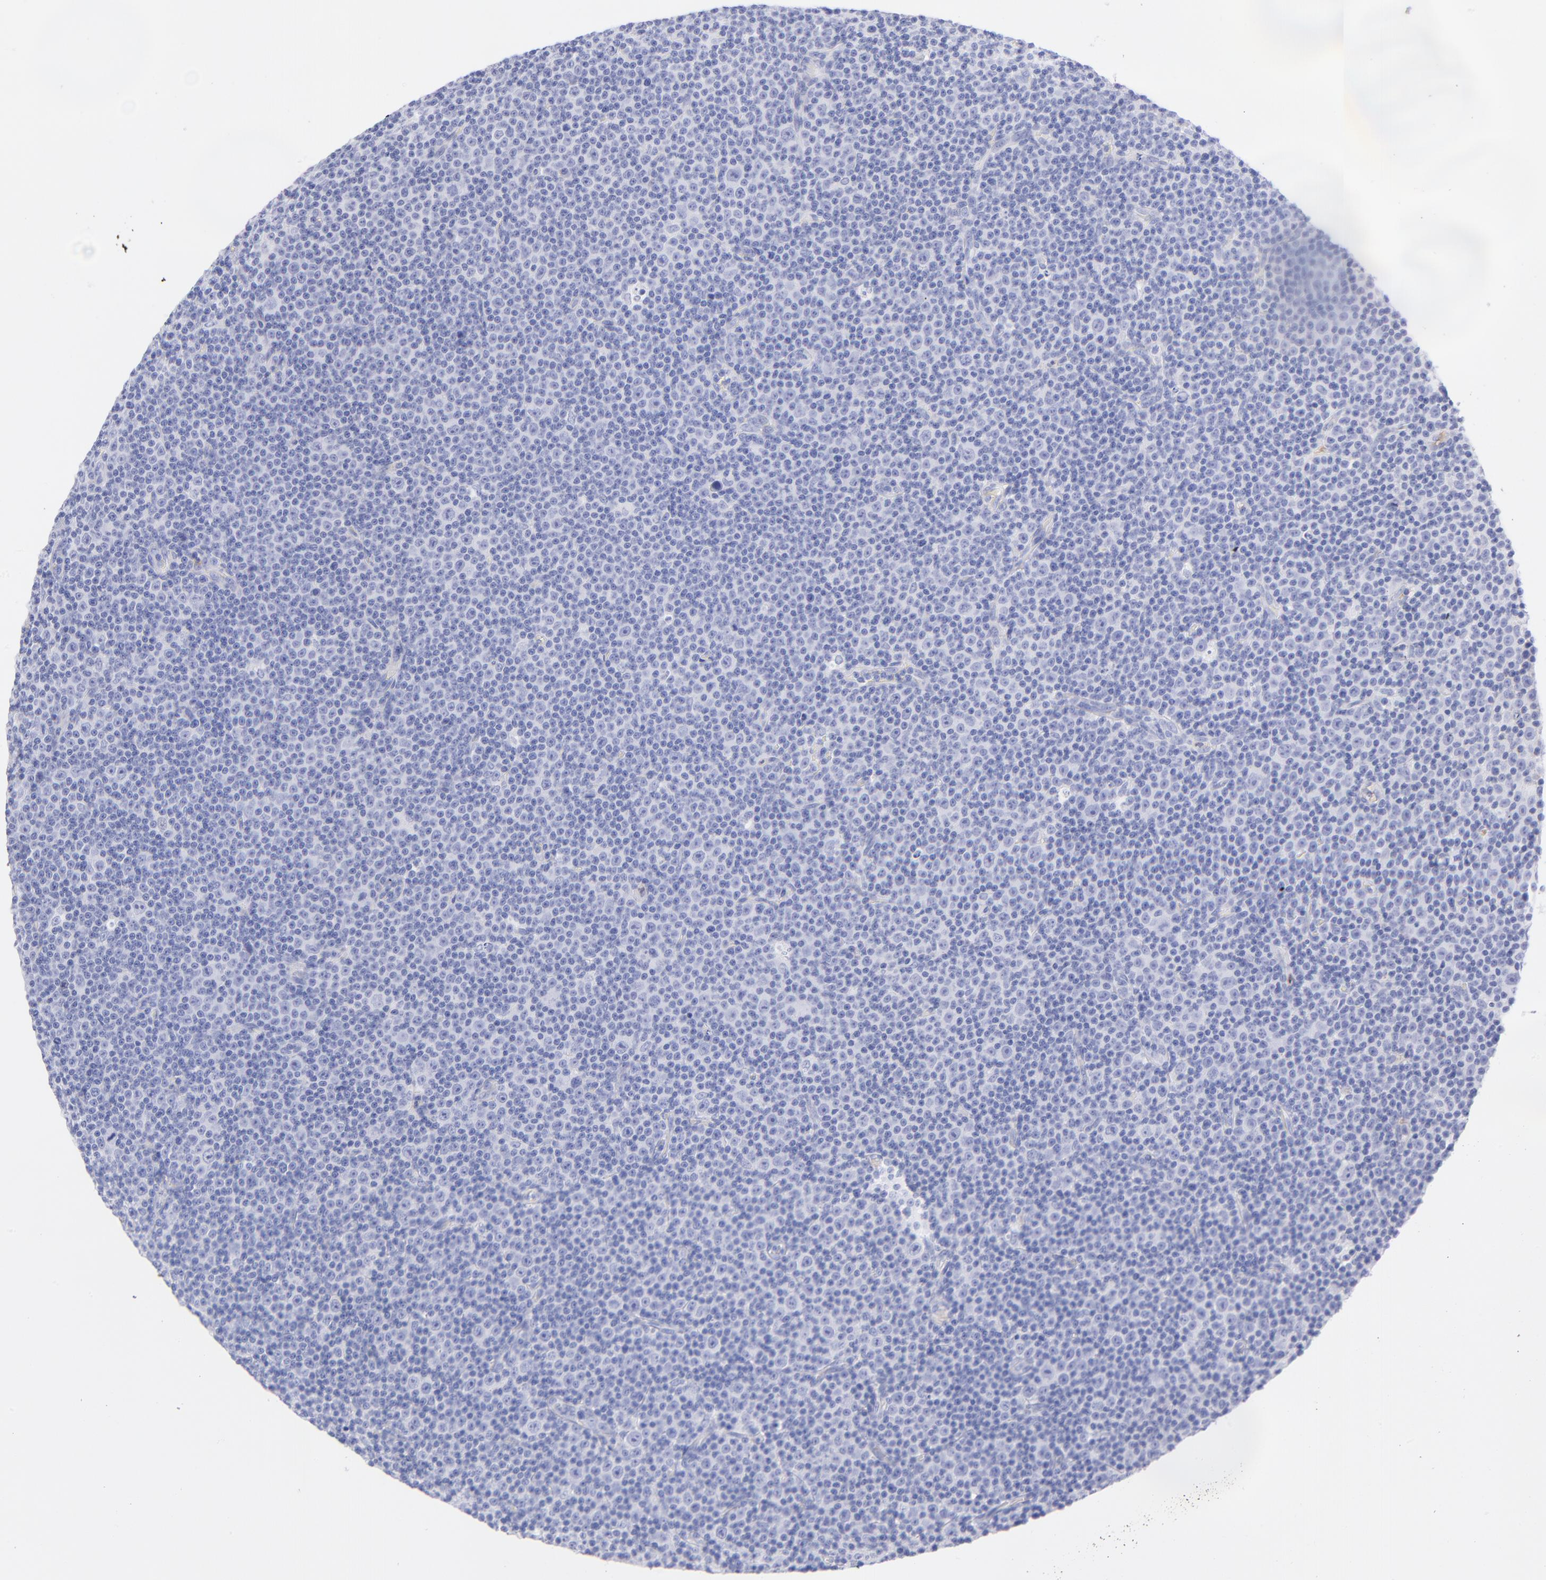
{"staining": {"intensity": "negative", "quantity": "none", "location": "none"}, "tissue": "lymphoma", "cell_type": "Tumor cells", "image_type": "cancer", "snomed": [{"axis": "morphology", "description": "Malignant lymphoma, non-Hodgkin's type, Low grade"}, {"axis": "topography", "description": "Lymph node"}], "caption": "DAB (3,3'-diaminobenzidine) immunohistochemical staining of low-grade malignant lymphoma, non-Hodgkin's type demonstrates no significant expression in tumor cells.", "gene": "HP", "patient": {"sex": "female", "age": 67}}